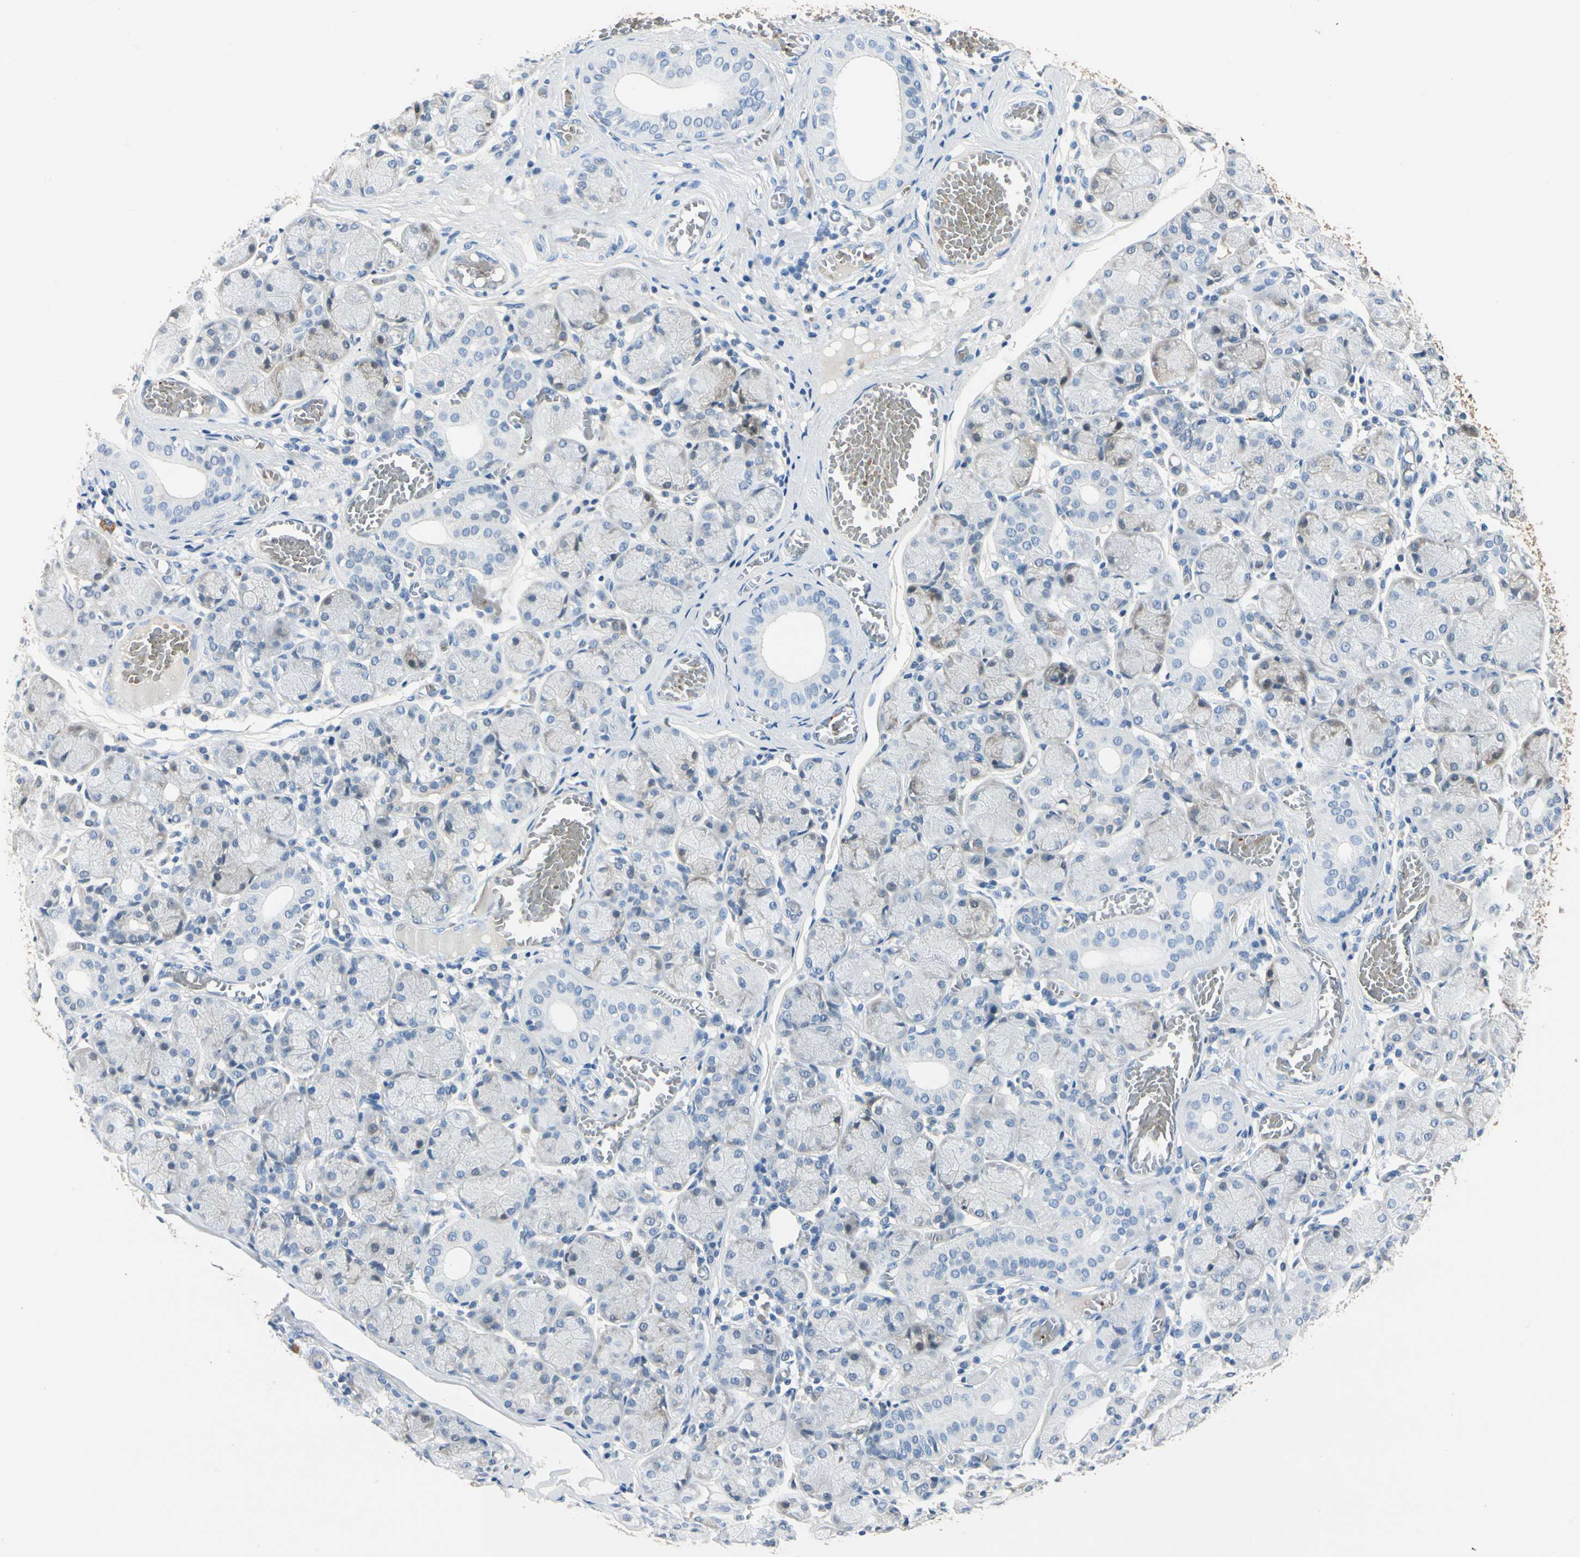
{"staining": {"intensity": "negative", "quantity": "none", "location": "none"}, "tissue": "salivary gland", "cell_type": "Glandular cells", "image_type": "normal", "snomed": [{"axis": "morphology", "description": "Normal tissue, NOS"}, {"axis": "topography", "description": "Salivary gland"}], "caption": "A micrograph of human salivary gland is negative for staining in glandular cells. (Brightfield microscopy of DAB immunohistochemistry (IHC) at high magnification).", "gene": "CA1", "patient": {"sex": "female", "age": 24}}